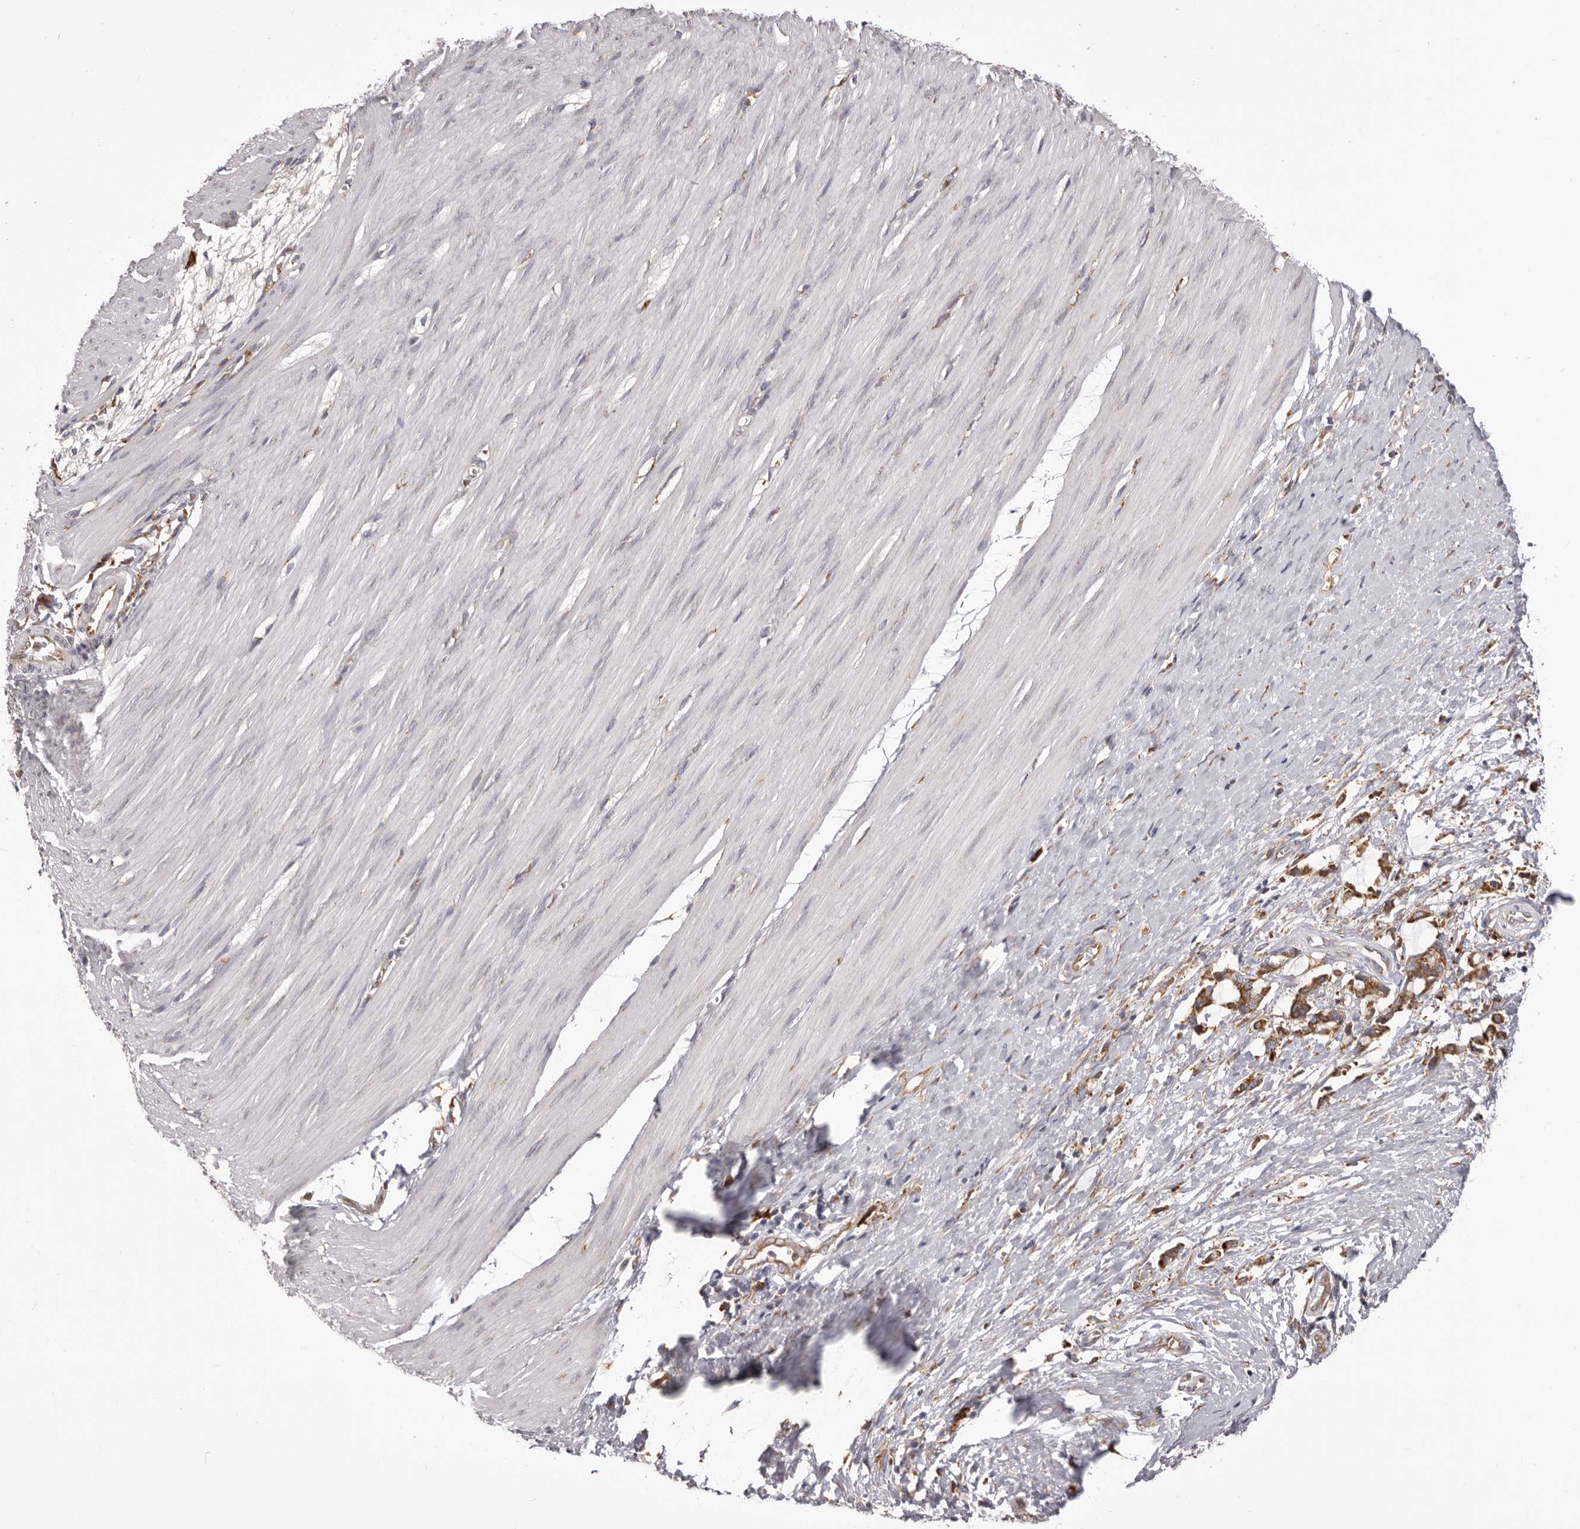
{"staining": {"intensity": "negative", "quantity": "none", "location": "none"}, "tissue": "smooth muscle", "cell_type": "Smooth muscle cells", "image_type": "normal", "snomed": [{"axis": "morphology", "description": "Normal tissue, NOS"}, {"axis": "morphology", "description": "Adenocarcinoma, NOS"}, {"axis": "topography", "description": "Colon"}, {"axis": "topography", "description": "Peripheral nerve tissue"}], "caption": "DAB (3,3'-diaminobenzidine) immunohistochemical staining of benign smooth muscle exhibits no significant expression in smooth muscle cells.", "gene": "QRSL1", "patient": {"sex": "male", "age": 14}}